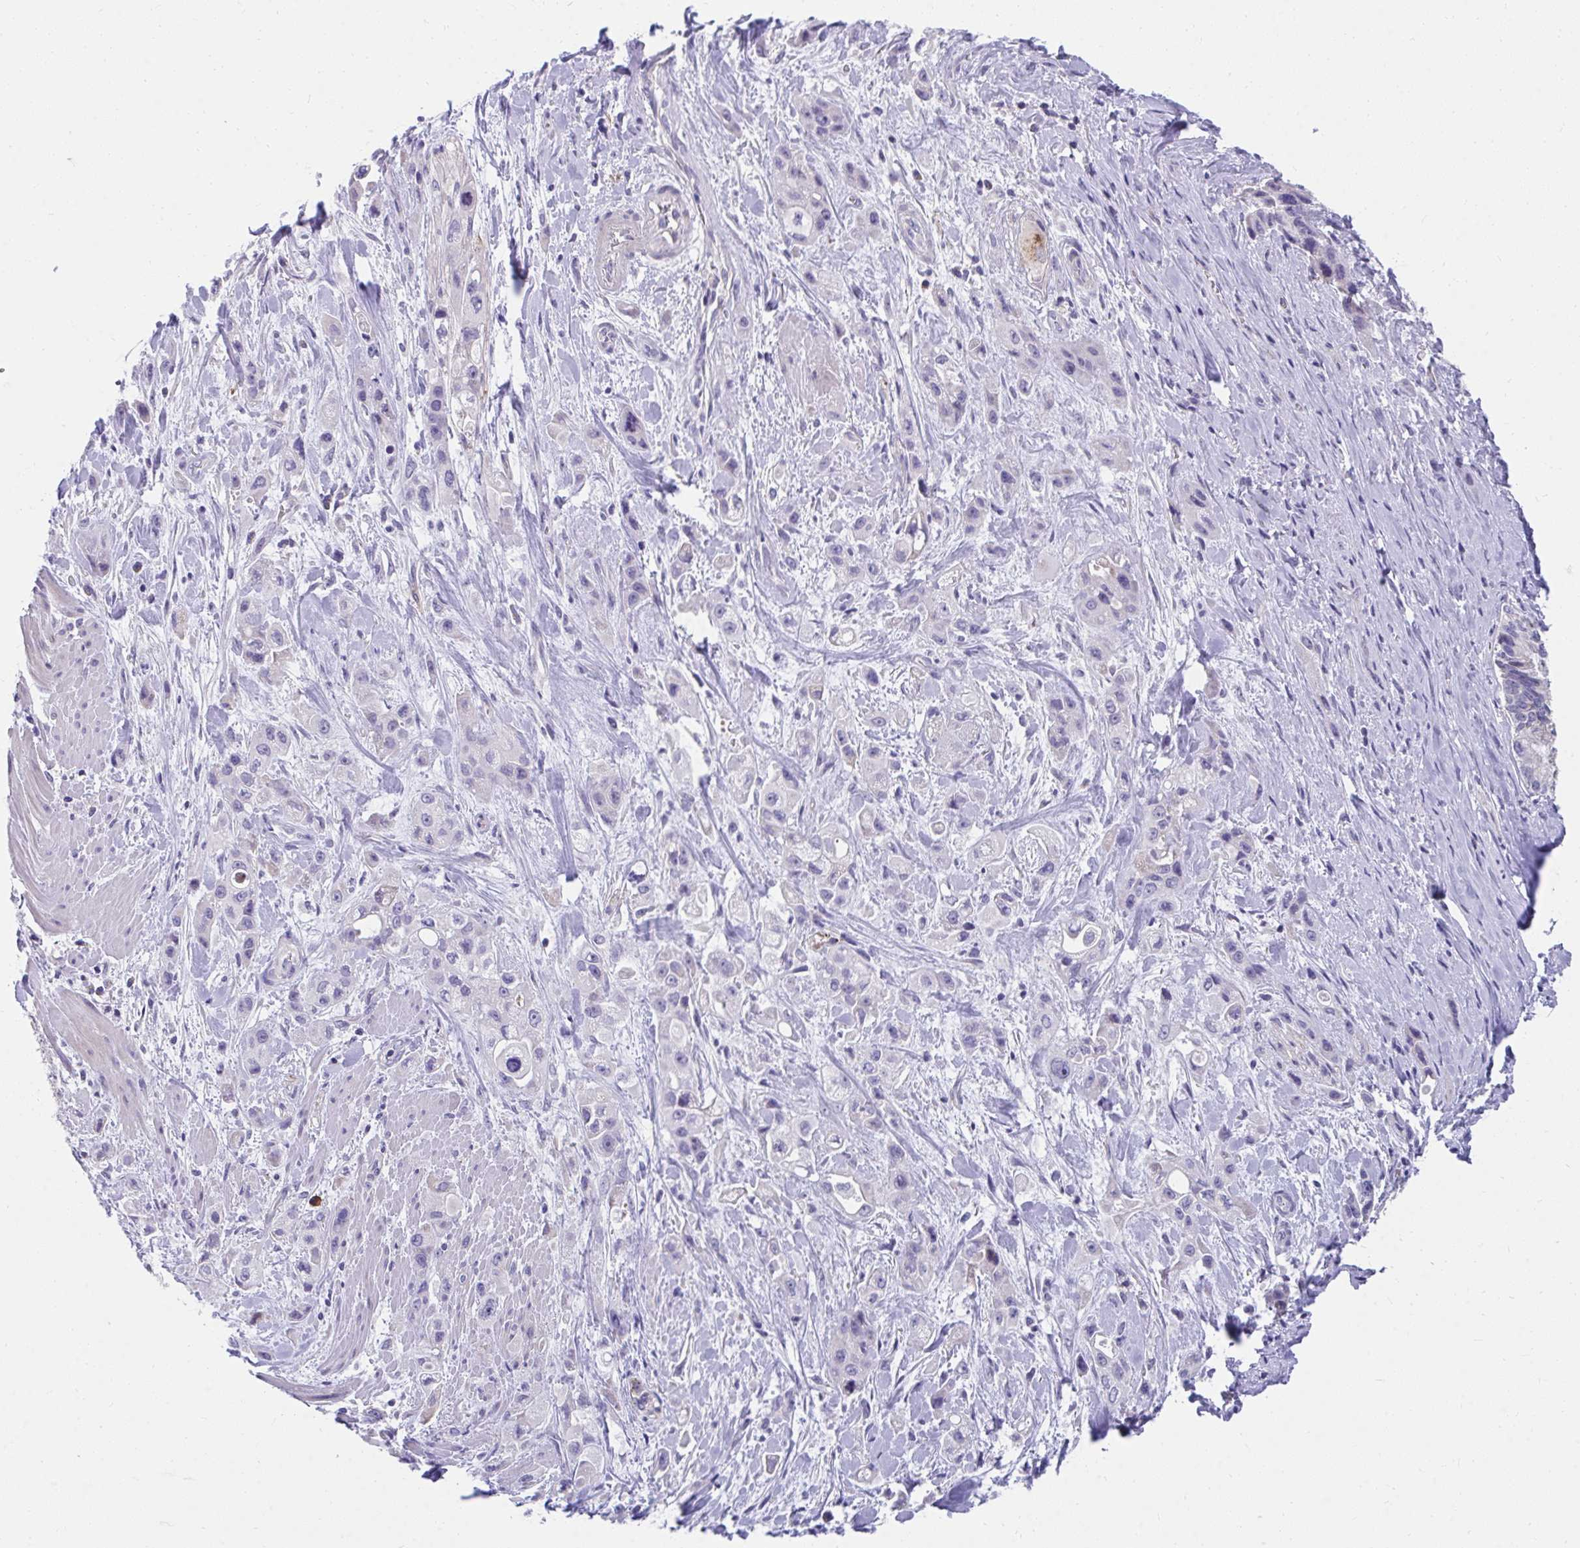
{"staining": {"intensity": "negative", "quantity": "none", "location": "none"}, "tissue": "pancreatic cancer", "cell_type": "Tumor cells", "image_type": "cancer", "snomed": [{"axis": "morphology", "description": "Adenocarcinoma, NOS"}, {"axis": "topography", "description": "Pancreas"}], "caption": "Immunohistochemistry histopathology image of neoplastic tissue: pancreatic adenocarcinoma stained with DAB demonstrates no significant protein positivity in tumor cells.", "gene": "SLAMF7", "patient": {"sex": "female", "age": 66}}